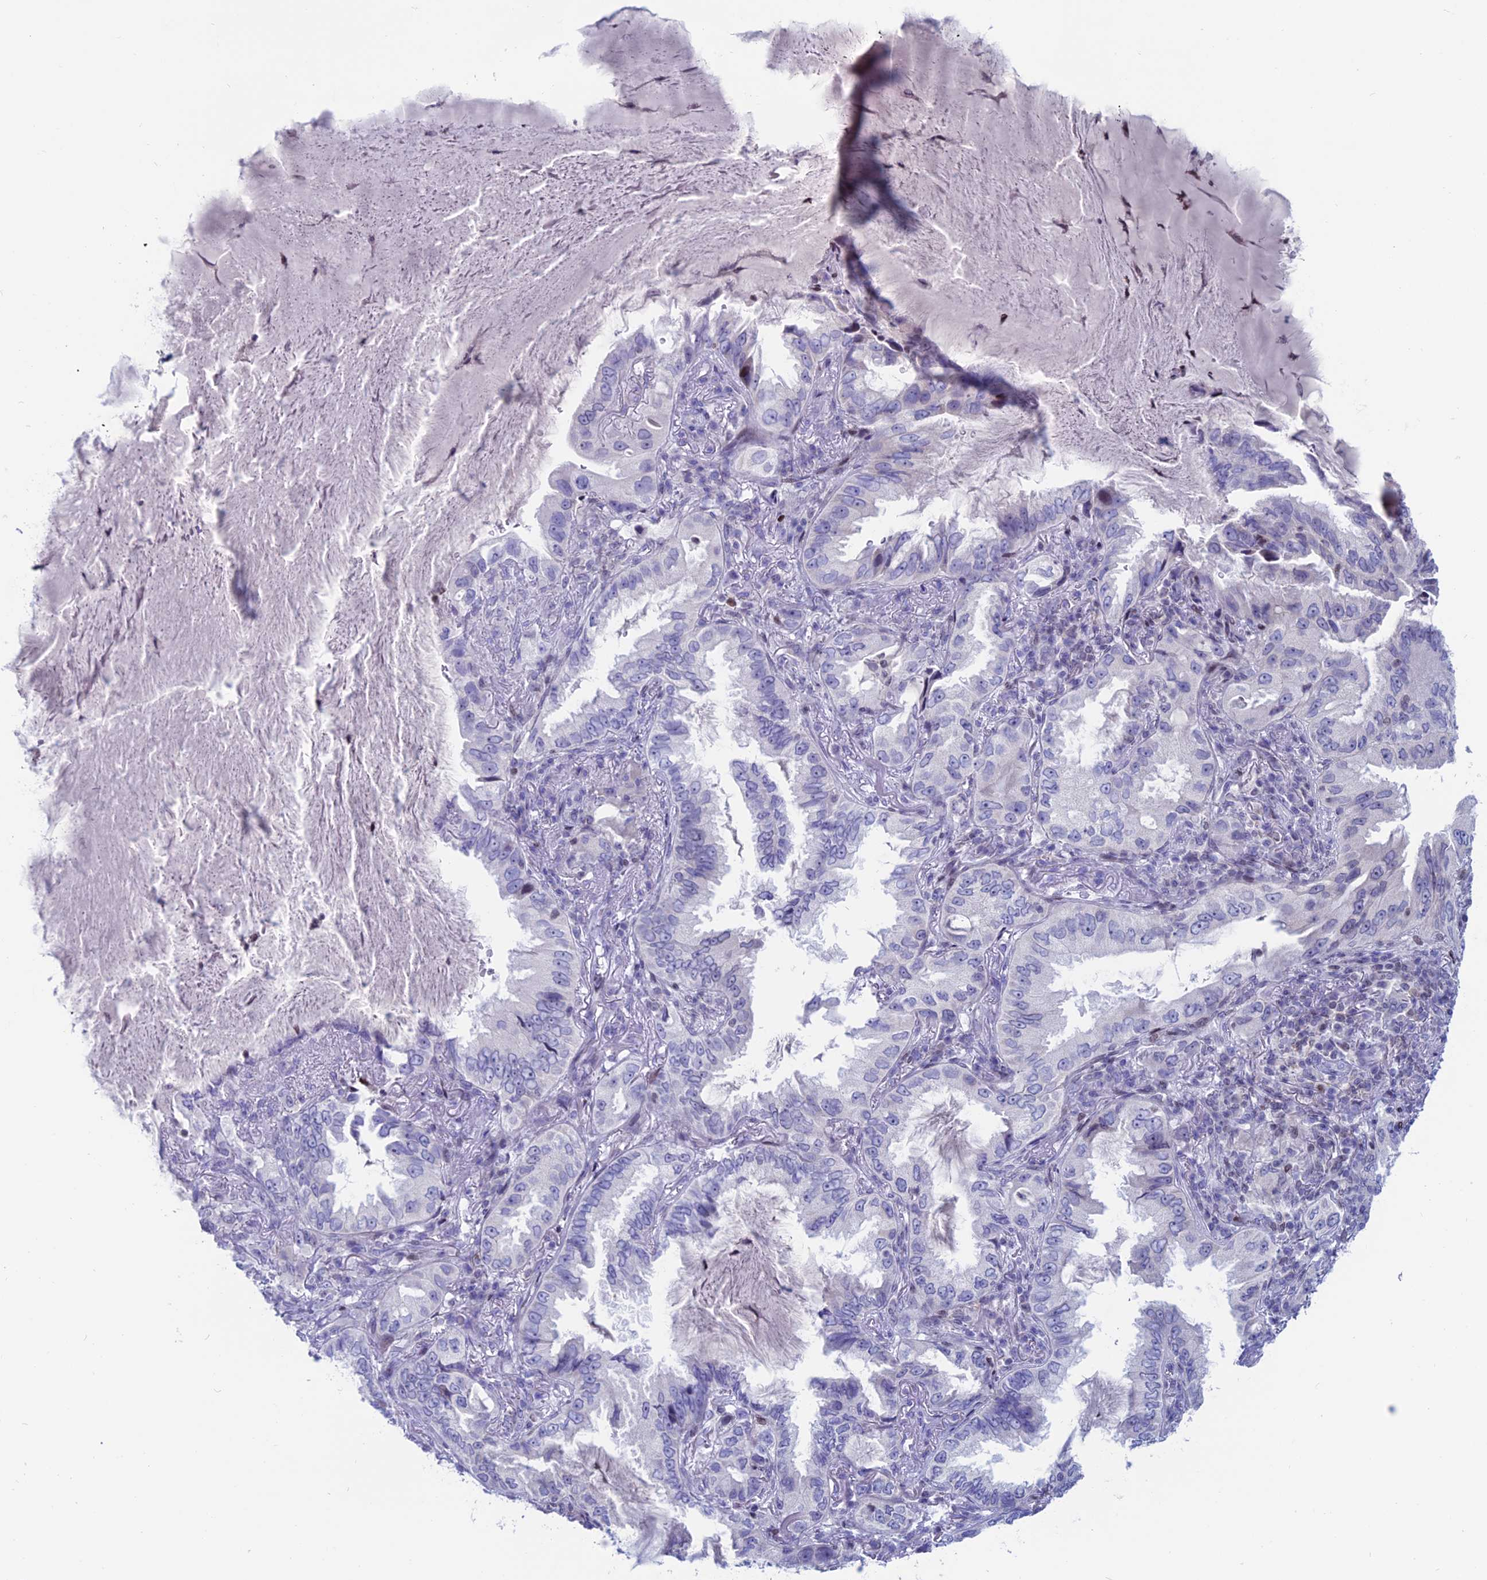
{"staining": {"intensity": "negative", "quantity": "none", "location": "none"}, "tissue": "lung cancer", "cell_type": "Tumor cells", "image_type": "cancer", "snomed": [{"axis": "morphology", "description": "Adenocarcinoma, NOS"}, {"axis": "topography", "description": "Lung"}], "caption": "A photomicrograph of lung cancer stained for a protein demonstrates no brown staining in tumor cells.", "gene": "CERS6", "patient": {"sex": "female", "age": 69}}